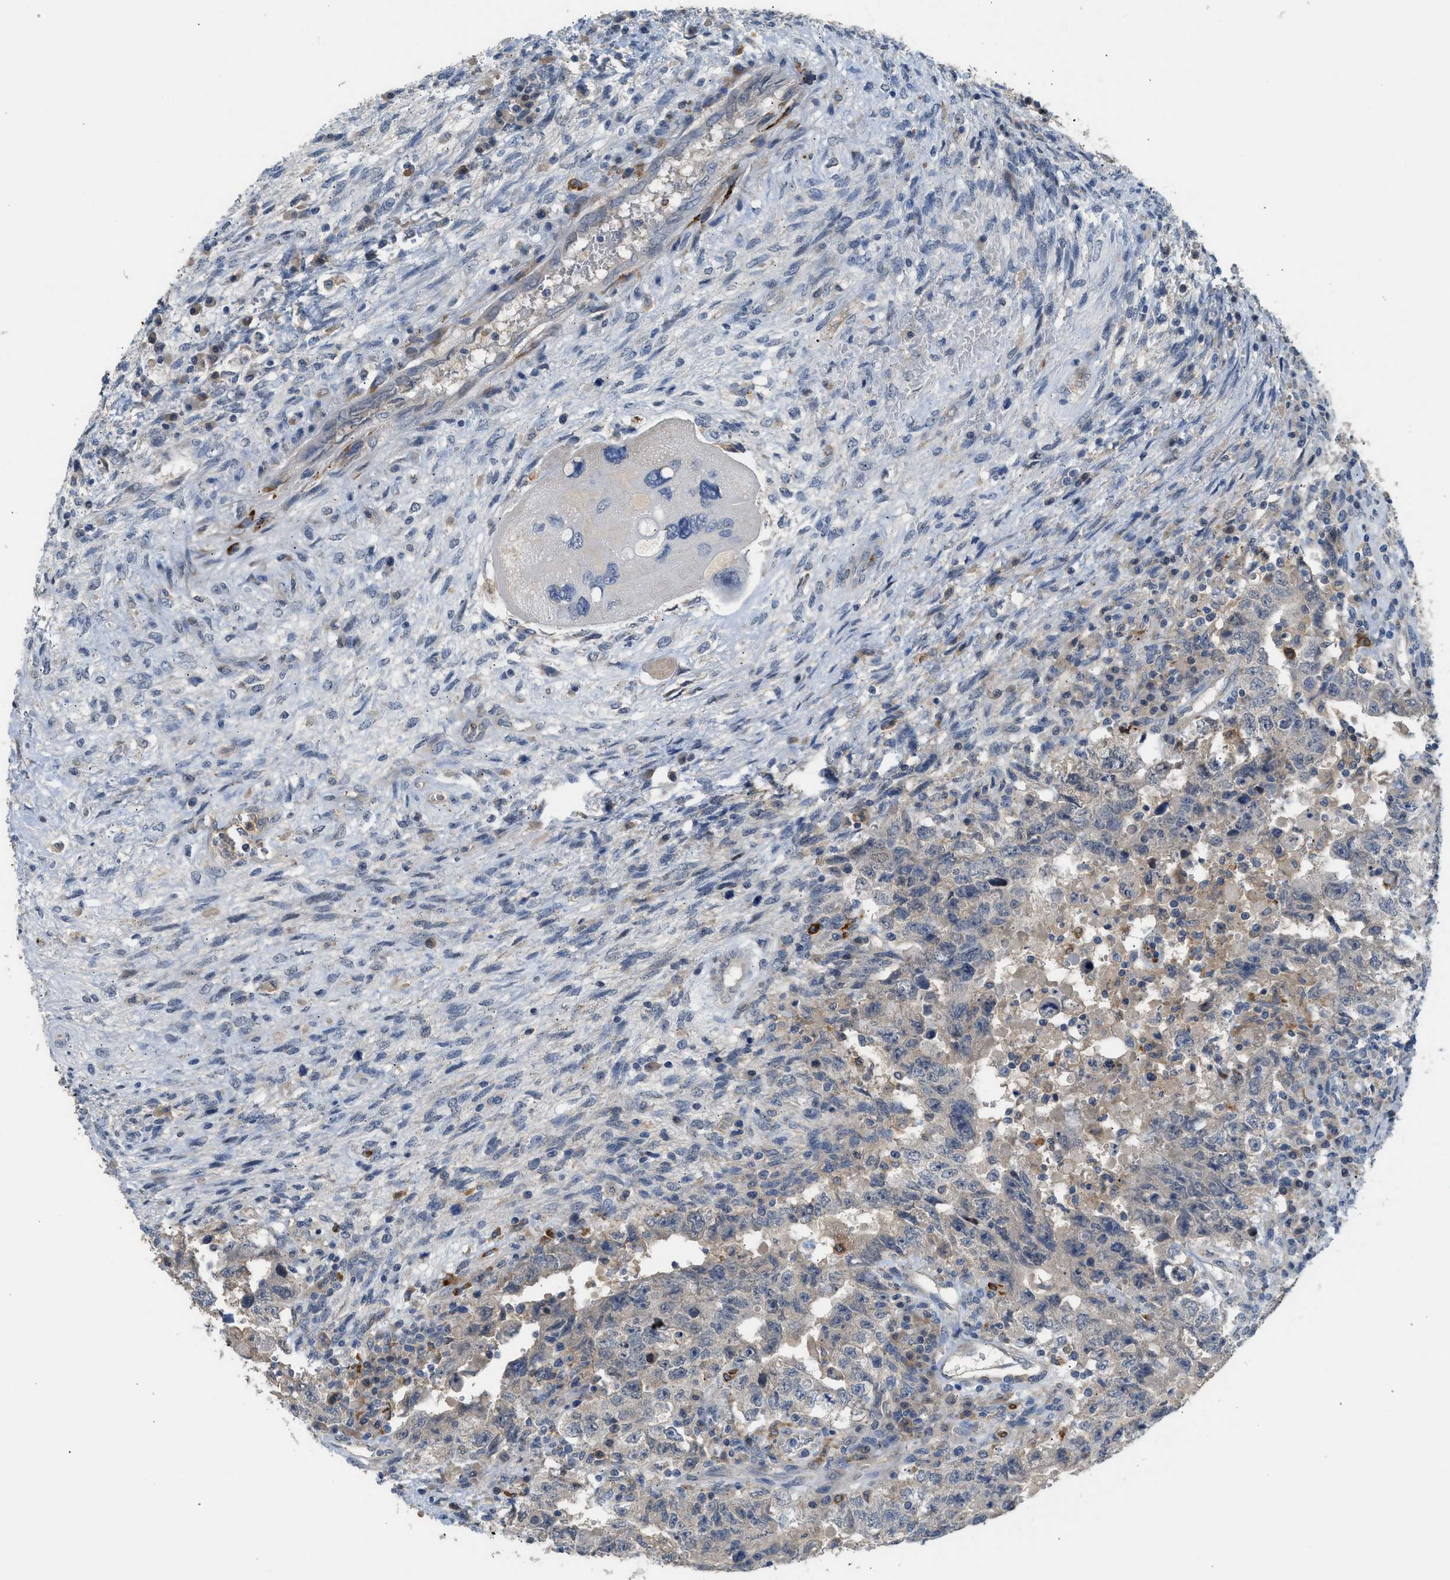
{"staining": {"intensity": "negative", "quantity": "none", "location": "none"}, "tissue": "testis cancer", "cell_type": "Tumor cells", "image_type": "cancer", "snomed": [{"axis": "morphology", "description": "Carcinoma, Embryonal, NOS"}, {"axis": "topography", "description": "Testis"}], "caption": "IHC of testis cancer reveals no positivity in tumor cells.", "gene": "RHBDF2", "patient": {"sex": "male", "age": 26}}